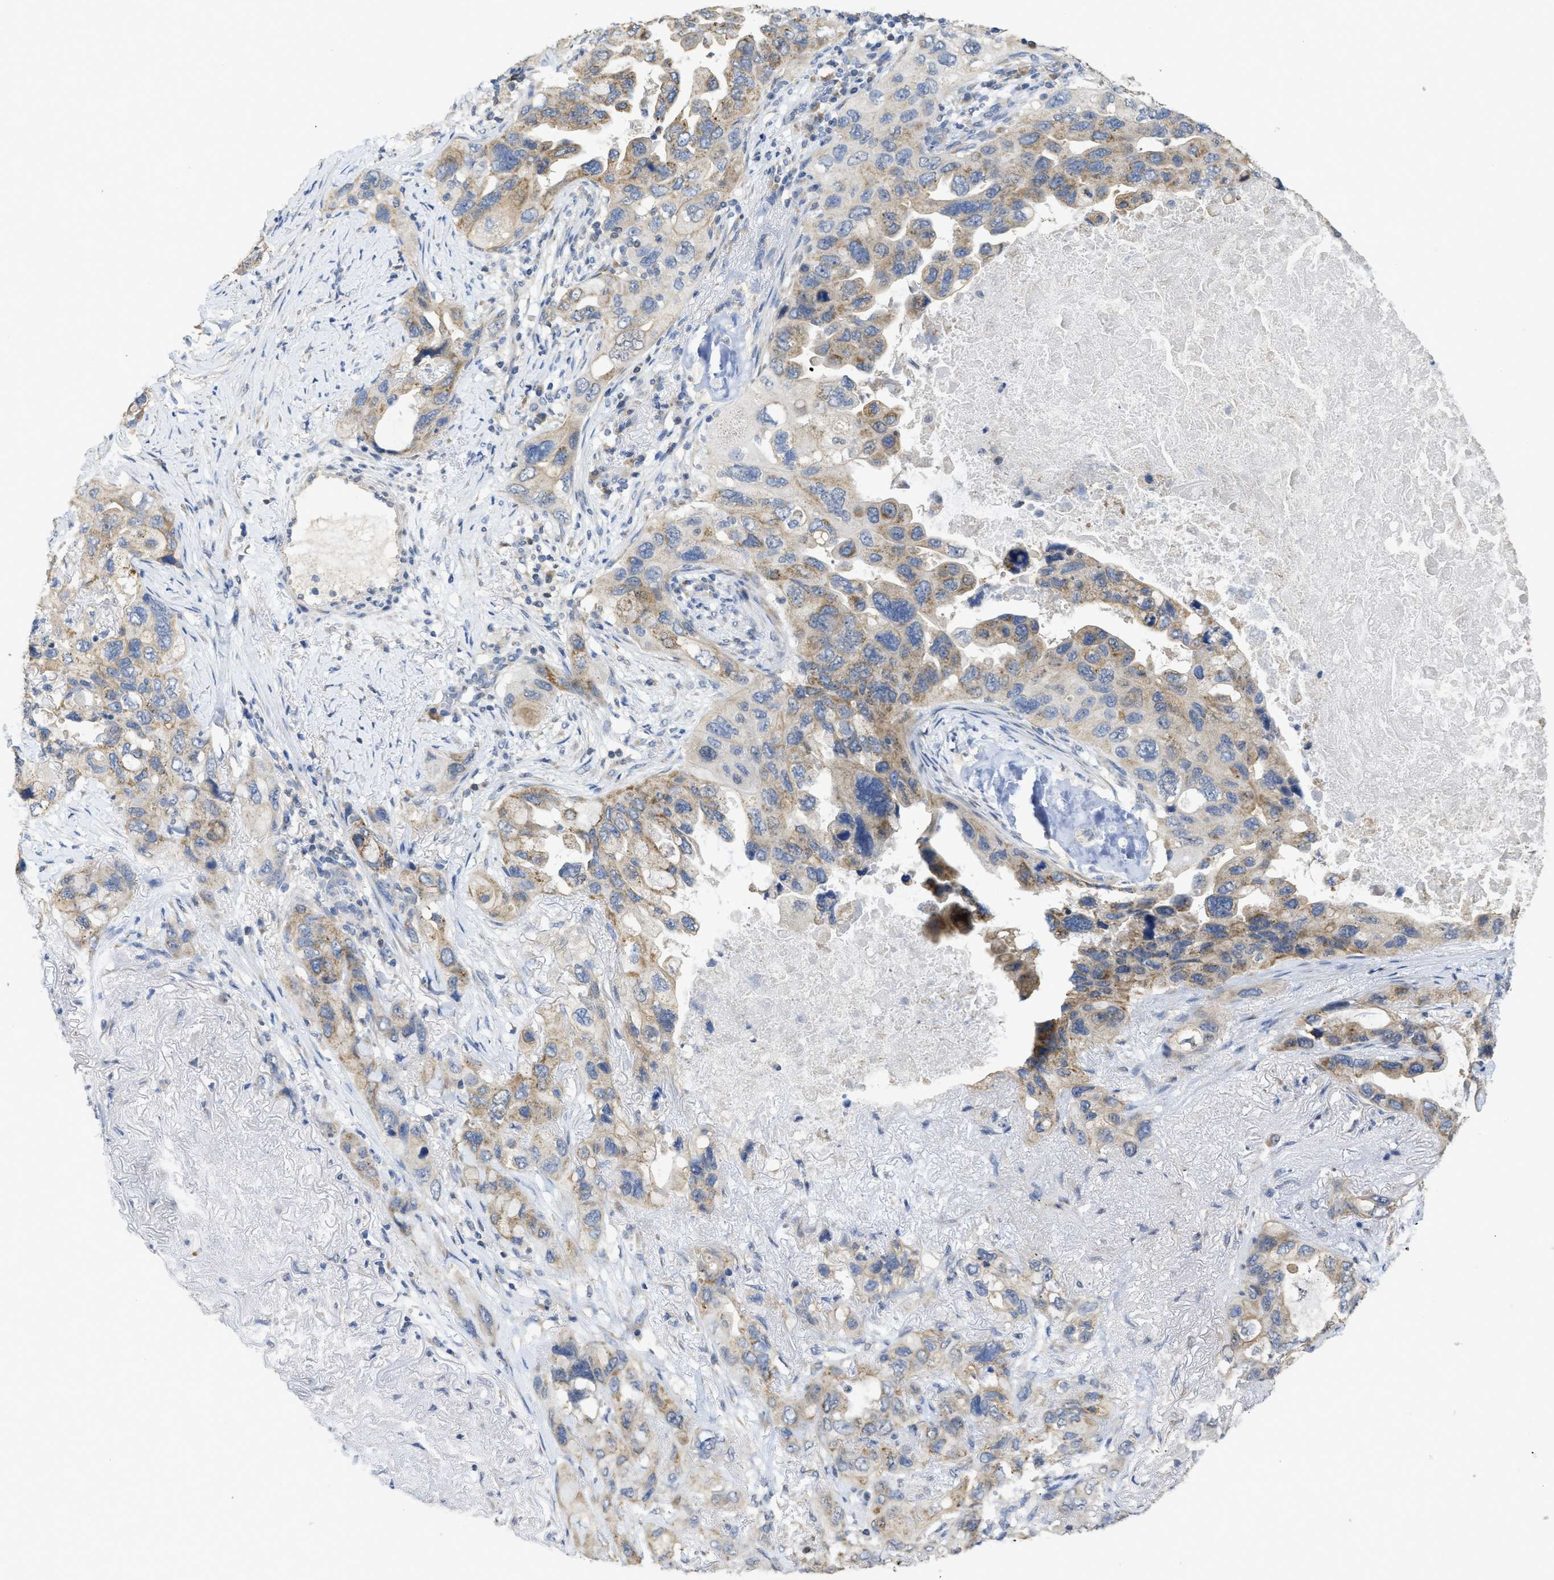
{"staining": {"intensity": "moderate", "quantity": "<25%", "location": "cytoplasmic/membranous"}, "tissue": "lung cancer", "cell_type": "Tumor cells", "image_type": "cancer", "snomed": [{"axis": "morphology", "description": "Squamous cell carcinoma, NOS"}, {"axis": "topography", "description": "Lung"}], "caption": "Lung cancer (squamous cell carcinoma) stained for a protein (brown) displays moderate cytoplasmic/membranous positive expression in approximately <25% of tumor cells.", "gene": "SFXN2", "patient": {"sex": "female", "age": 73}}